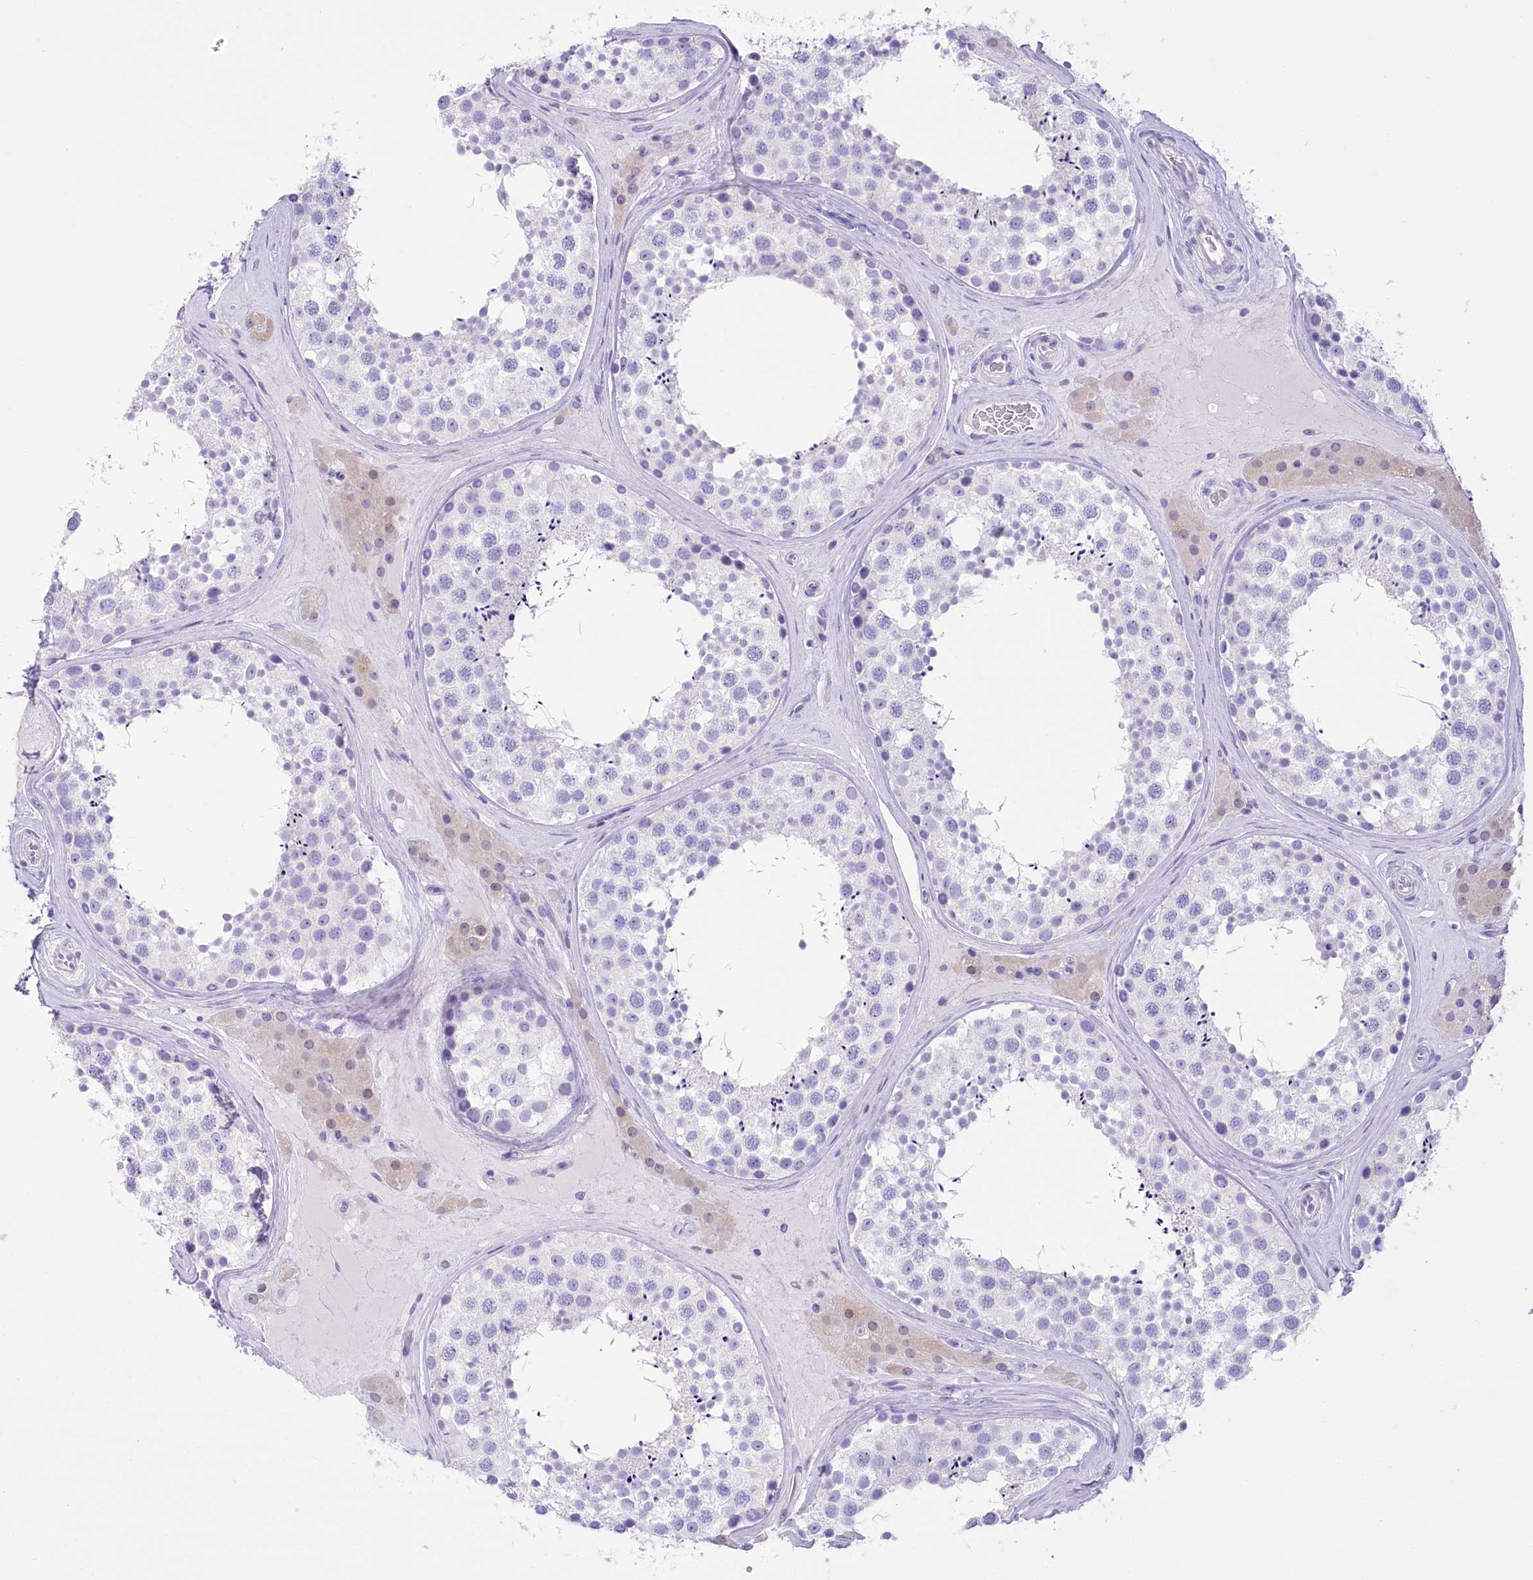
{"staining": {"intensity": "negative", "quantity": "none", "location": "none"}, "tissue": "testis", "cell_type": "Cells in seminiferous ducts", "image_type": "normal", "snomed": [{"axis": "morphology", "description": "Normal tissue, NOS"}, {"axis": "topography", "description": "Testis"}], "caption": "This is an immunohistochemistry (IHC) micrograph of benign testis. There is no staining in cells in seminiferous ducts.", "gene": "PBLD", "patient": {"sex": "male", "age": 46}}